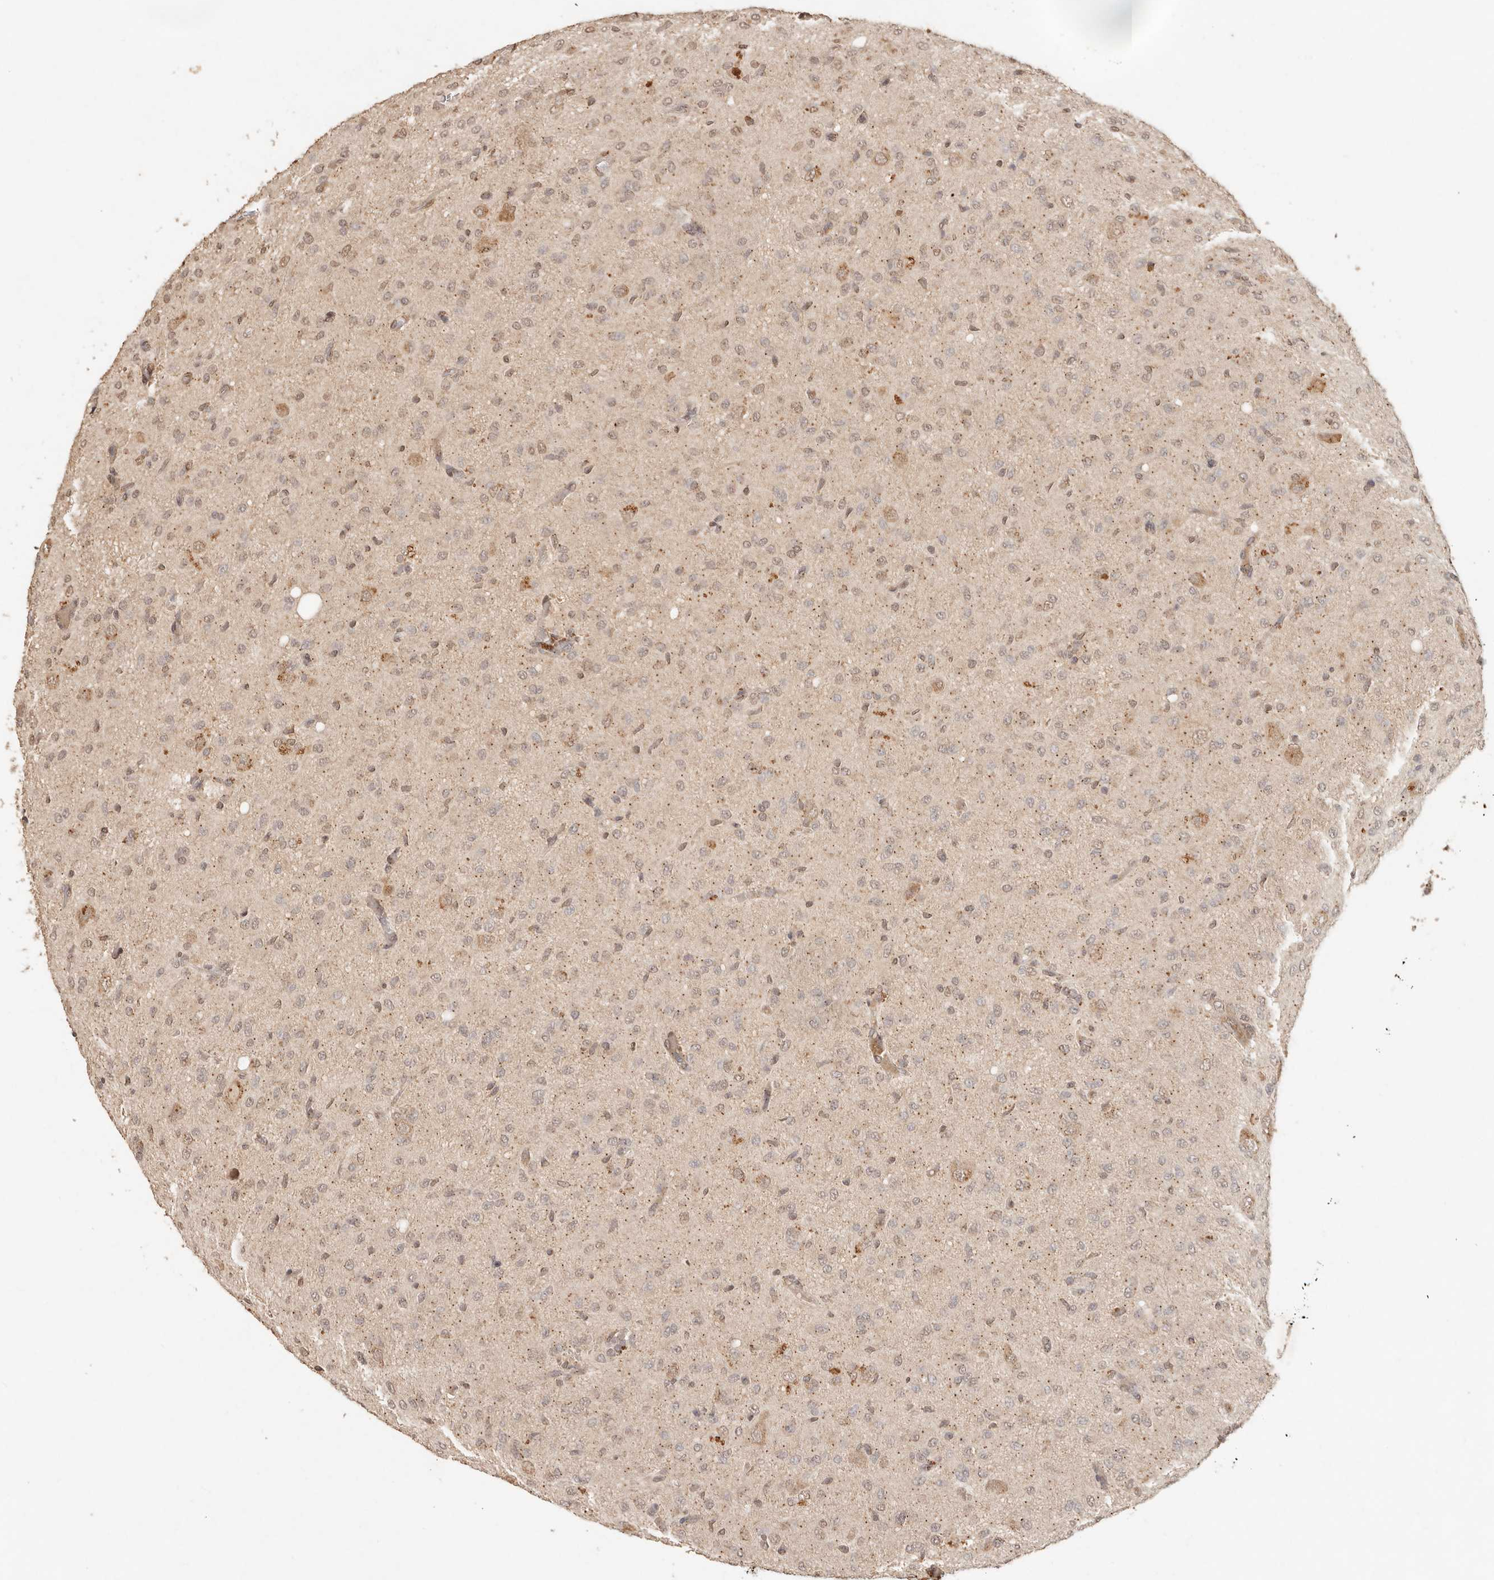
{"staining": {"intensity": "weak", "quantity": ">75%", "location": "nuclear"}, "tissue": "glioma", "cell_type": "Tumor cells", "image_type": "cancer", "snomed": [{"axis": "morphology", "description": "Glioma, malignant, High grade"}, {"axis": "topography", "description": "Brain"}], "caption": "Immunohistochemistry (DAB (3,3'-diaminobenzidine)) staining of human glioma demonstrates weak nuclear protein staining in about >75% of tumor cells.", "gene": "LMO4", "patient": {"sex": "female", "age": 59}}